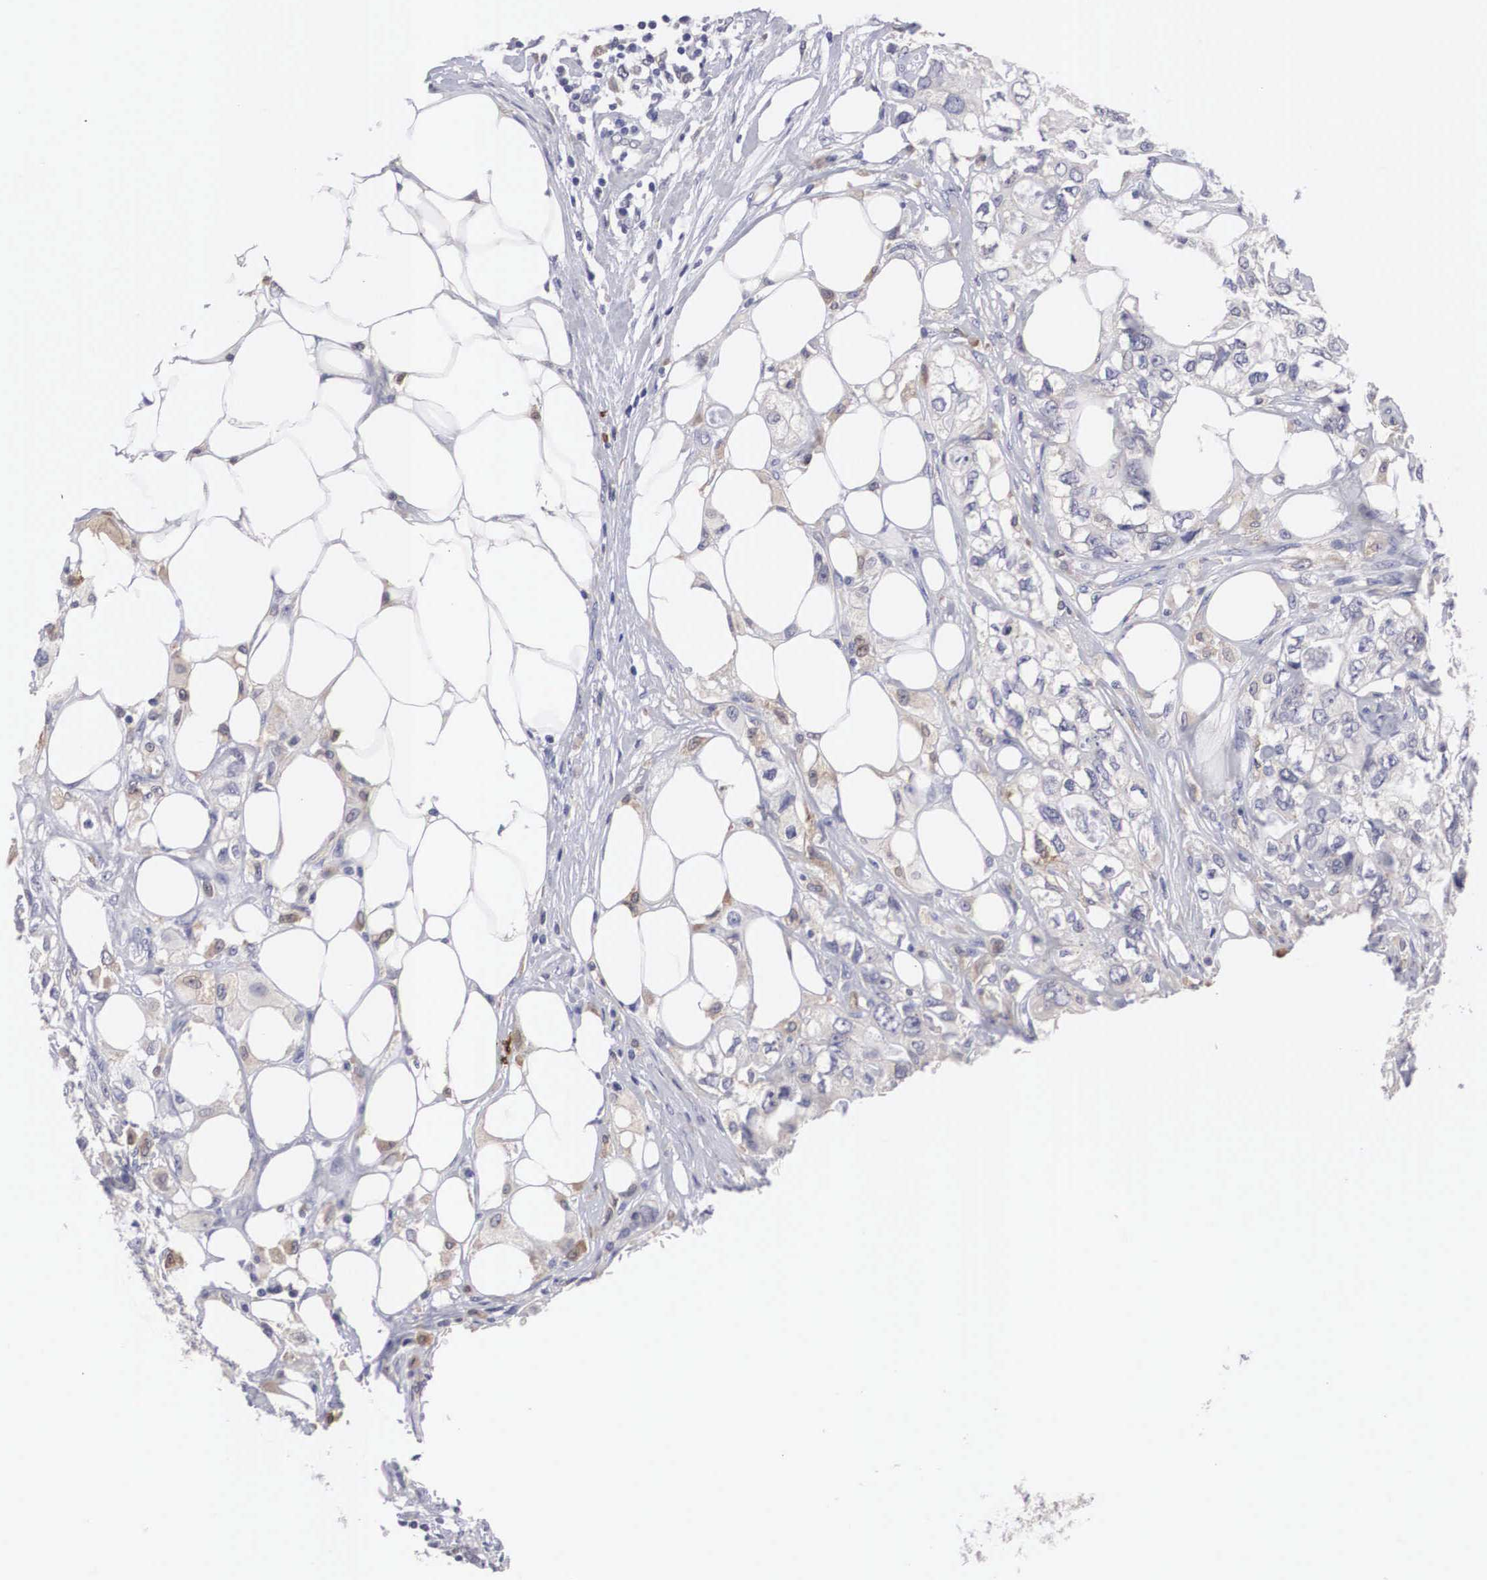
{"staining": {"intensity": "negative", "quantity": "none", "location": "none"}, "tissue": "colorectal cancer", "cell_type": "Tumor cells", "image_type": "cancer", "snomed": [{"axis": "morphology", "description": "Adenocarcinoma, NOS"}, {"axis": "topography", "description": "Rectum"}], "caption": "A high-resolution histopathology image shows immunohistochemistry staining of colorectal cancer (adenocarcinoma), which demonstrates no significant positivity in tumor cells.", "gene": "HMOX1", "patient": {"sex": "female", "age": 57}}